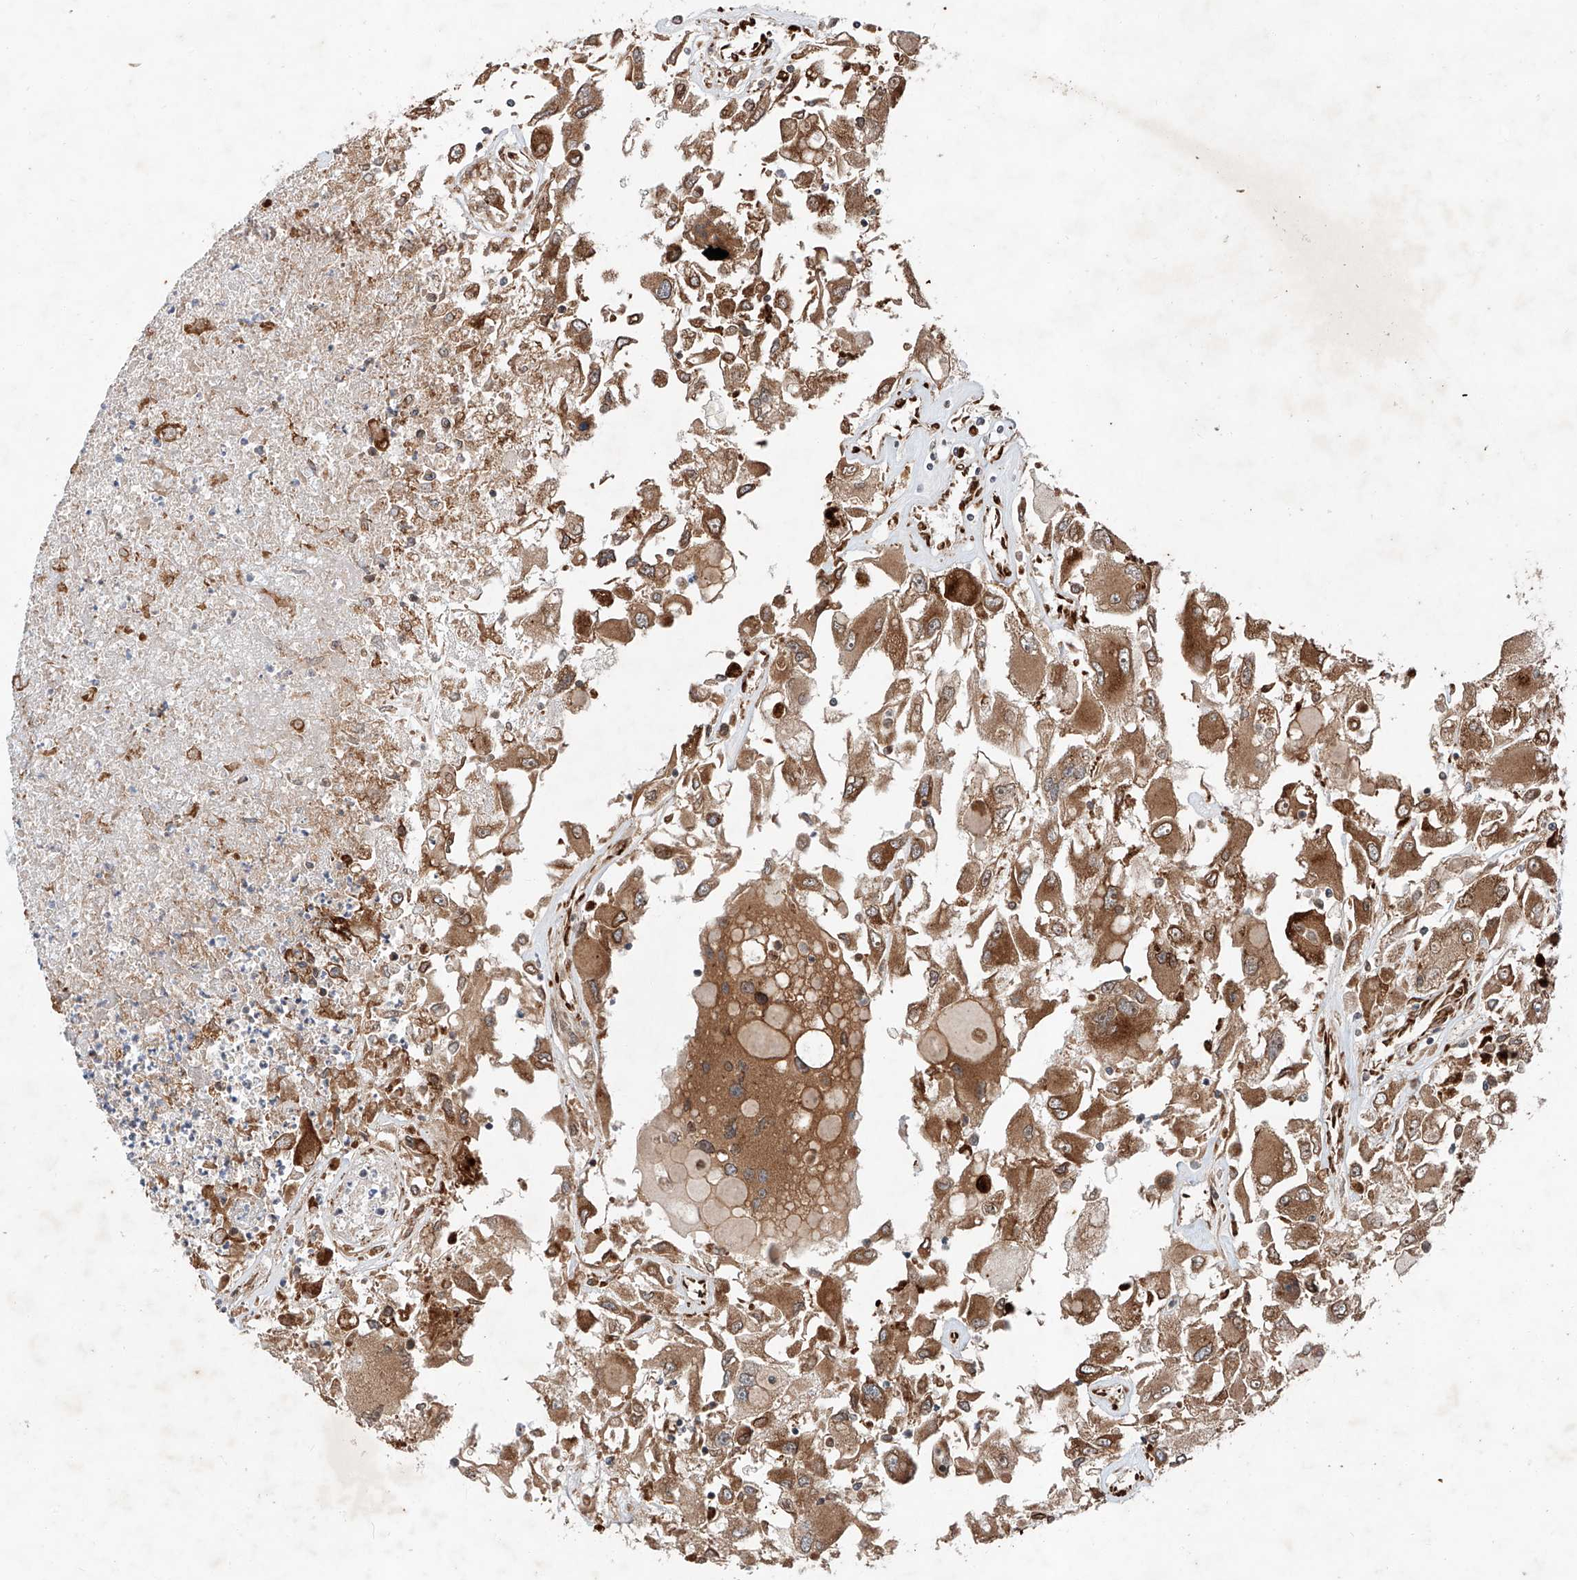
{"staining": {"intensity": "moderate", "quantity": ">75%", "location": "cytoplasmic/membranous"}, "tissue": "renal cancer", "cell_type": "Tumor cells", "image_type": "cancer", "snomed": [{"axis": "morphology", "description": "Adenocarcinoma, NOS"}, {"axis": "topography", "description": "Kidney"}], "caption": "This is an image of IHC staining of renal cancer, which shows moderate expression in the cytoplasmic/membranous of tumor cells.", "gene": "ZFP28", "patient": {"sex": "female", "age": 52}}